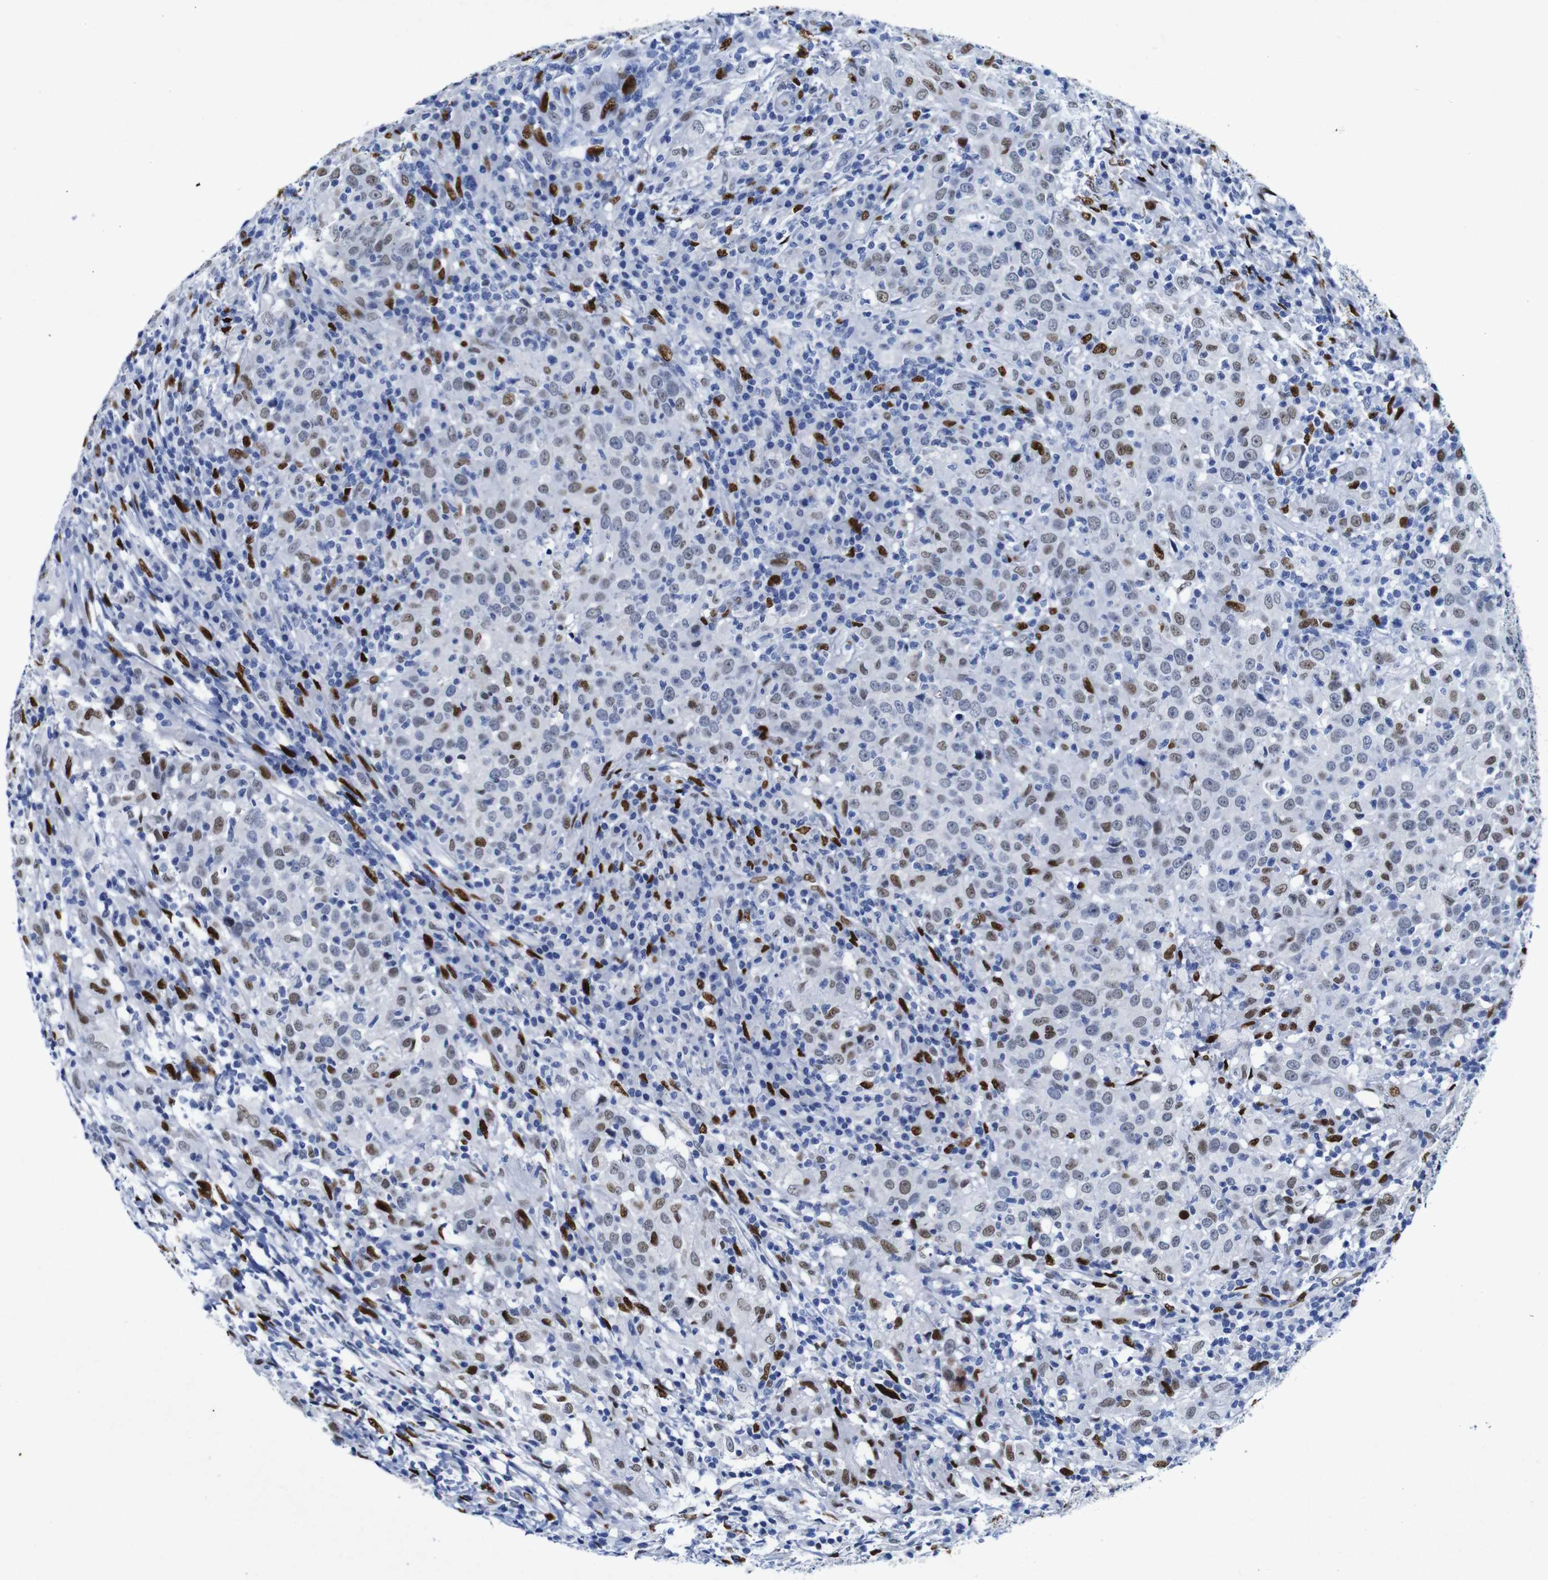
{"staining": {"intensity": "weak", "quantity": "<25%", "location": "nuclear"}, "tissue": "head and neck cancer", "cell_type": "Tumor cells", "image_type": "cancer", "snomed": [{"axis": "morphology", "description": "Adenocarcinoma, NOS"}, {"axis": "topography", "description": "Salivary gland"}, {"axis": "topography", "description": "Head-Neck"}], "caption": "Image shows no protein staining in tumor cells of head and neck cancer (adenocarcinoma) tissue.", "gene": "FOSL2", "patient": {"sex": "female", "age": 65}}